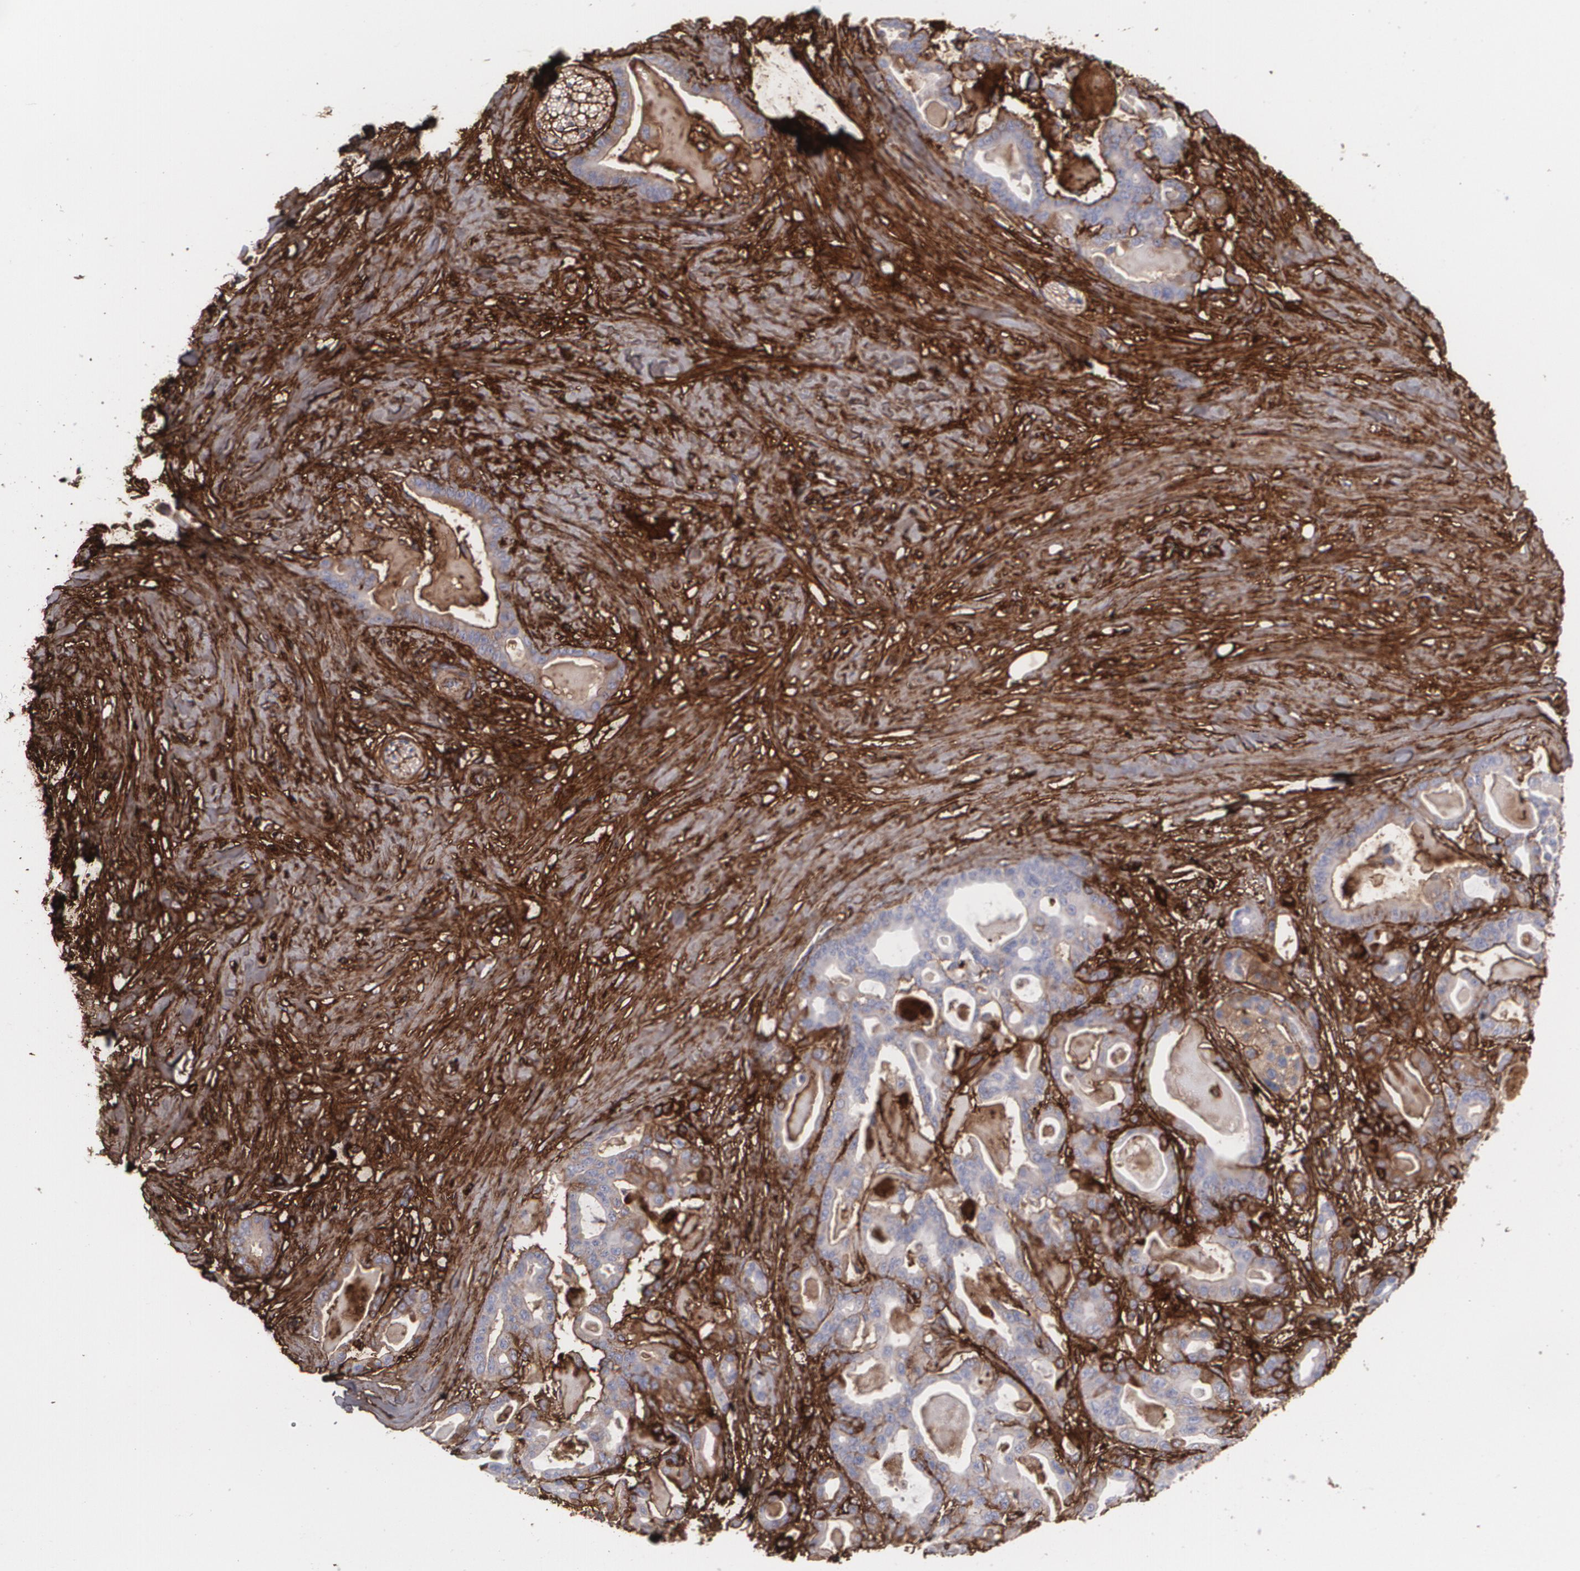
{"staining": {"intensity": "moderate", "quantity": ">75%", "location": "cytoplasmic/membranous"}, "tissue": "pancreatic cancer", "cell_type": "Tumor cells", "image_type": "cancer", "snomed": [{"axis": "morphology", "description": "Adenocarcinoma, NOS"}, {"axis": "topography", "description": "Pancreas"}], "caption": "Adenocarcinoma (pancreatic) was stained to show a protein in brown. There is medium levels of moderate cytoplasmic/membranous staining in about >75% of tumor cells. The protein is stained brown, and the nuclei are stained in blue (DAB IHC with brightfield microscopy, high magnification).", "gene": "FBLN1", "patient": {"sex": "male", "age": 63}}